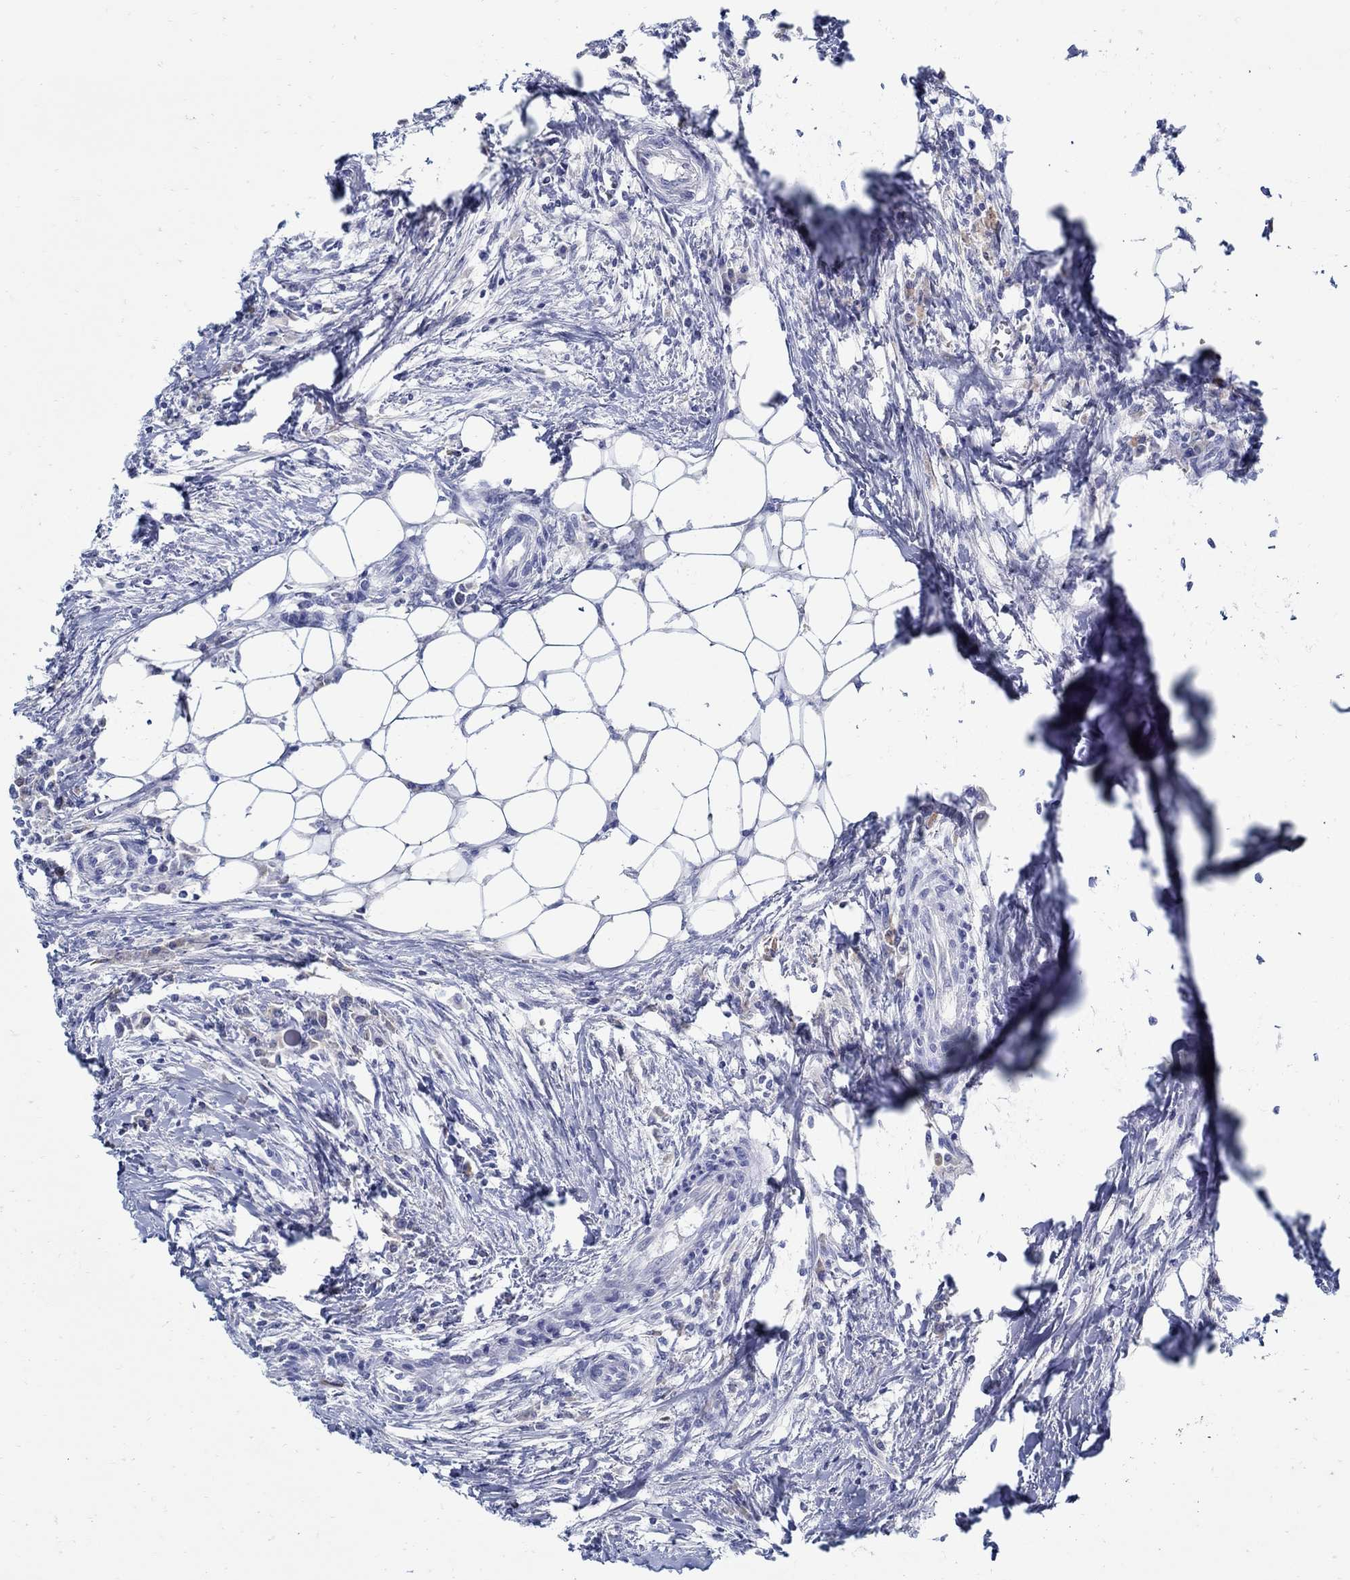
{"staining": {"intensity": "negative", "quantity": "none", "location": "none"}, "tissue": "colorectal cancer", "cell_type": "Tumor cells", "image_type": "cancer", "snomed": [{"axis": "morphology", "description": "Adenocarcinoma, NOS"}, {"axis": "topography", "description": "Colon"}], "caption": "This is an immunohistochemistry histopathology image of colorectal cancer (adenocarcinoma). There is no positivity in tumor cells.", "gene": "PAX9", "patient": {"sex": "male", "age": 53}}